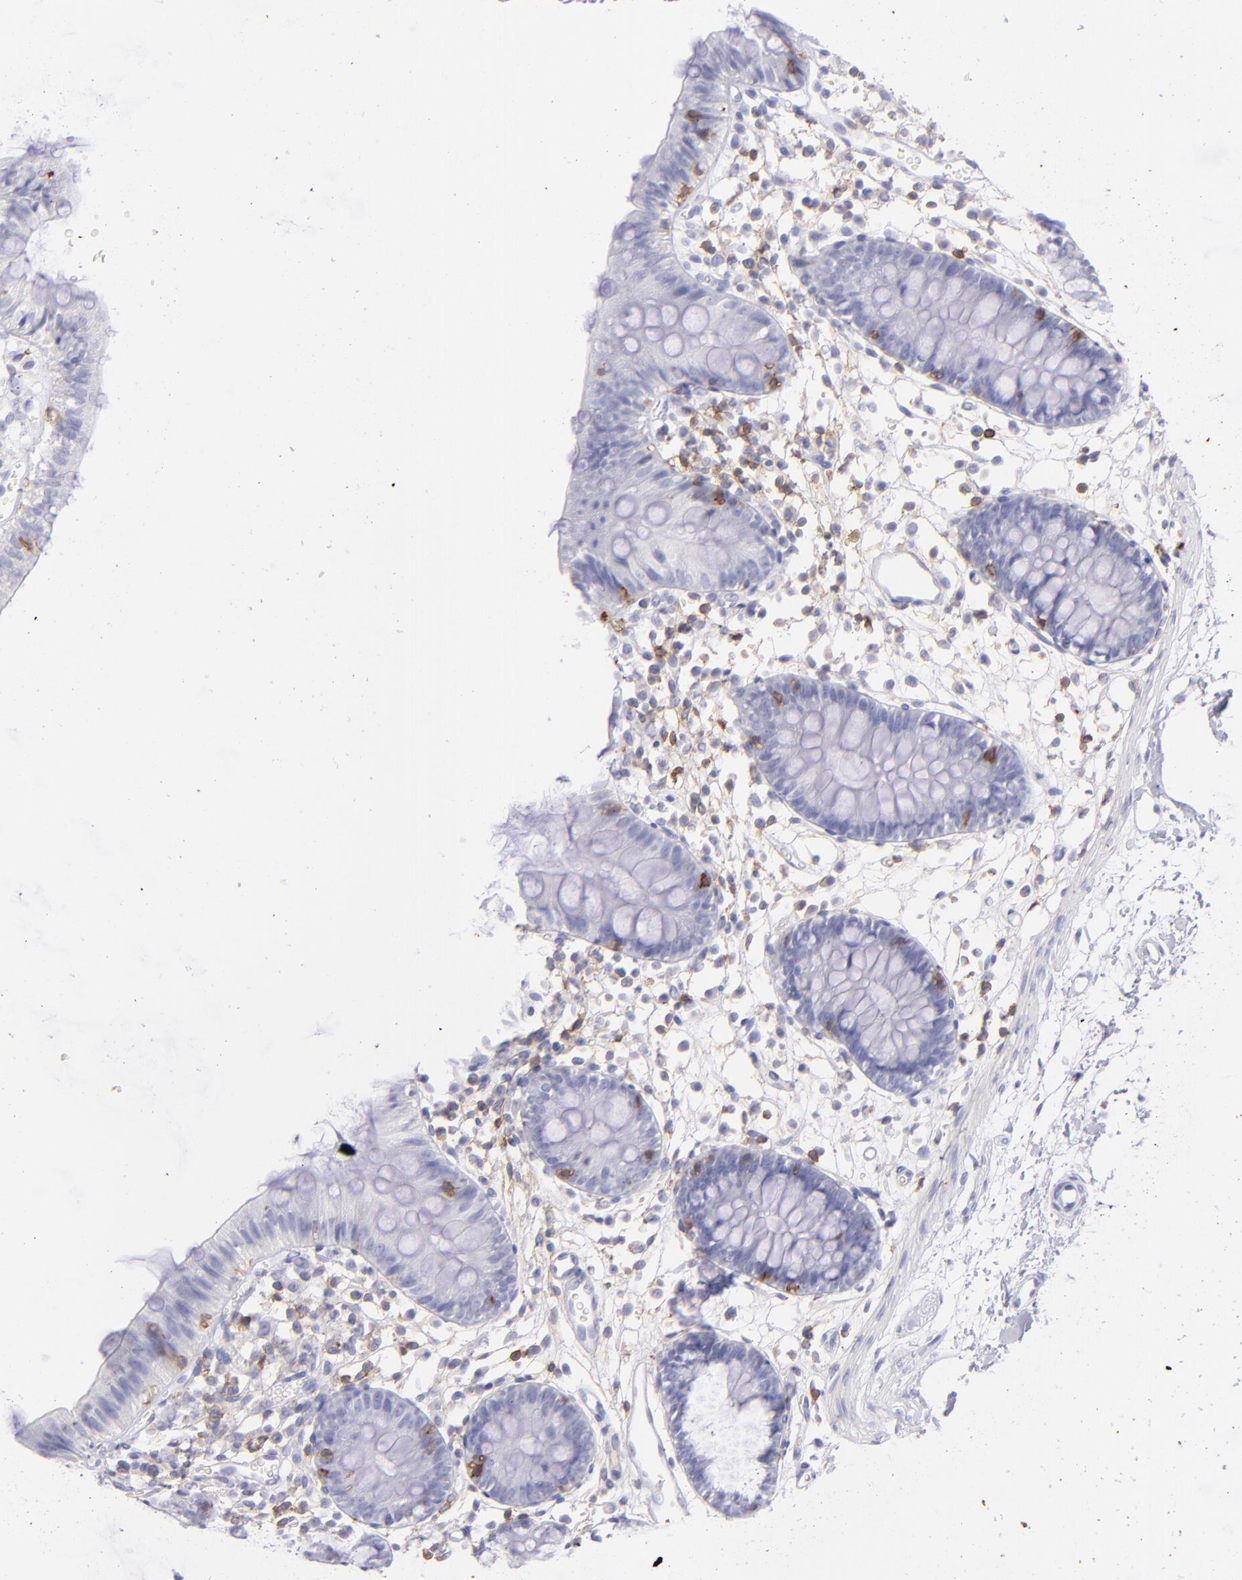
{"staining": {"intensity": "negative", "quantity": "none", "location": "none"}, "tissue": "colon", "cell_type": "Endothelial cells", "image_type": "normal", "snomed": [{"axis": "morphology", "description": "Normal tissue, NOS"}, {"axis": "topography", "description": "Colon"}], "caption": "Immunohistochemical staining of benign human colon shows no significant expression in endothelial cells. (Brightfield microscopy of DAB (3,3'-diaminobenzidine) IHC at high magnification).", "gene": "CD69", "patient": {"sex": "male", "age": 14}}